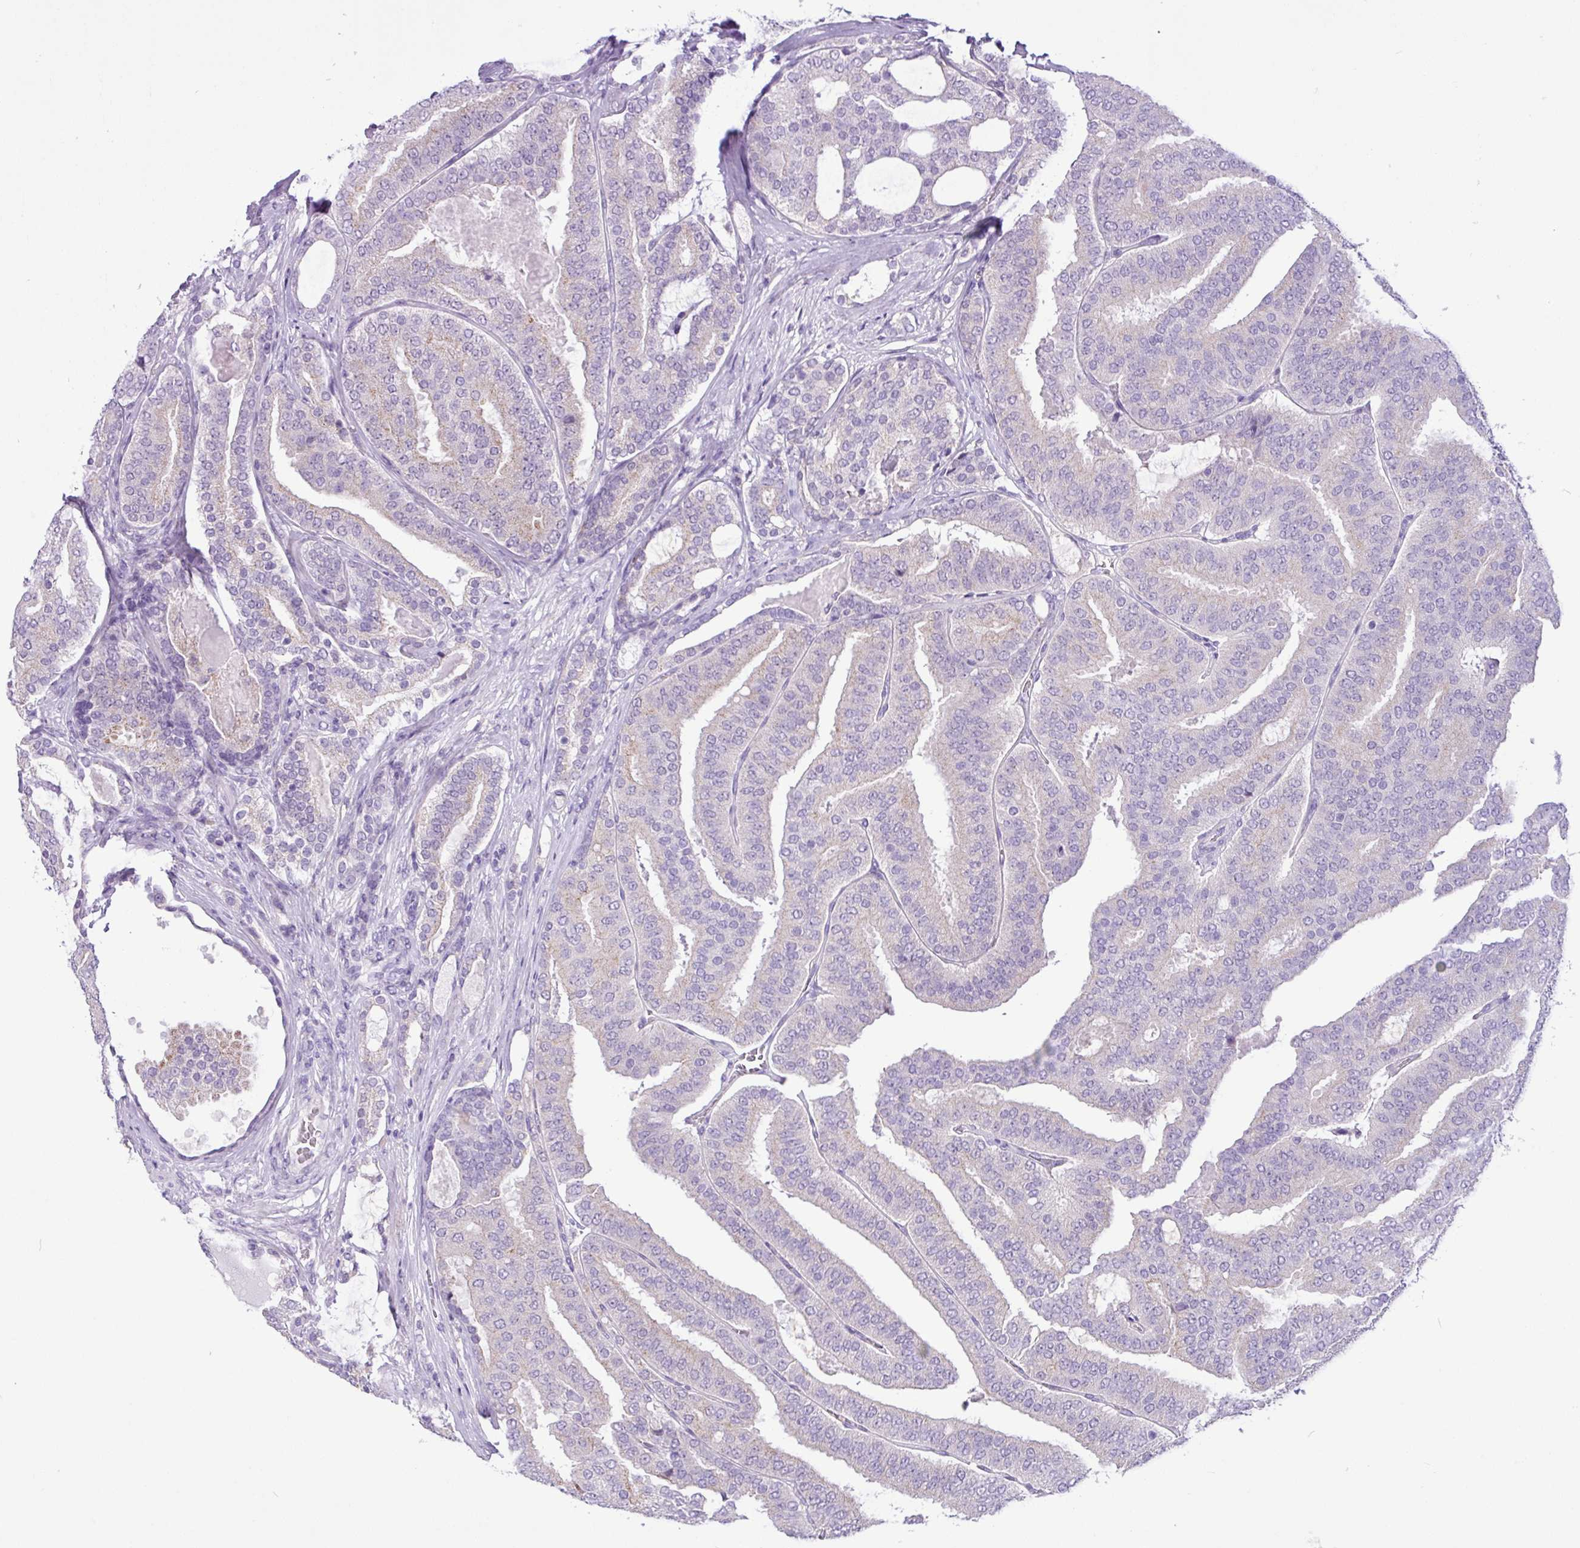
{"staining": {"intensity": "weak", "quantity": "<25%", "location": "cytoplasmic/membranous"}, "tissue": "prostate cancer", "cell_type": "Tumor cells", "image_type": "cancer", "snomed": [{"axis": "morphology", "description": "Adenocarcinoma, High grade"}, {"axis": "topography", "description": "Prostate"}], "caption": "Immunohistochemistry (IHC) of human prostate cancer displays no expression in tumor cells.", "gene": "TONSL", "patient": {"sex": "male", "age": 65}}